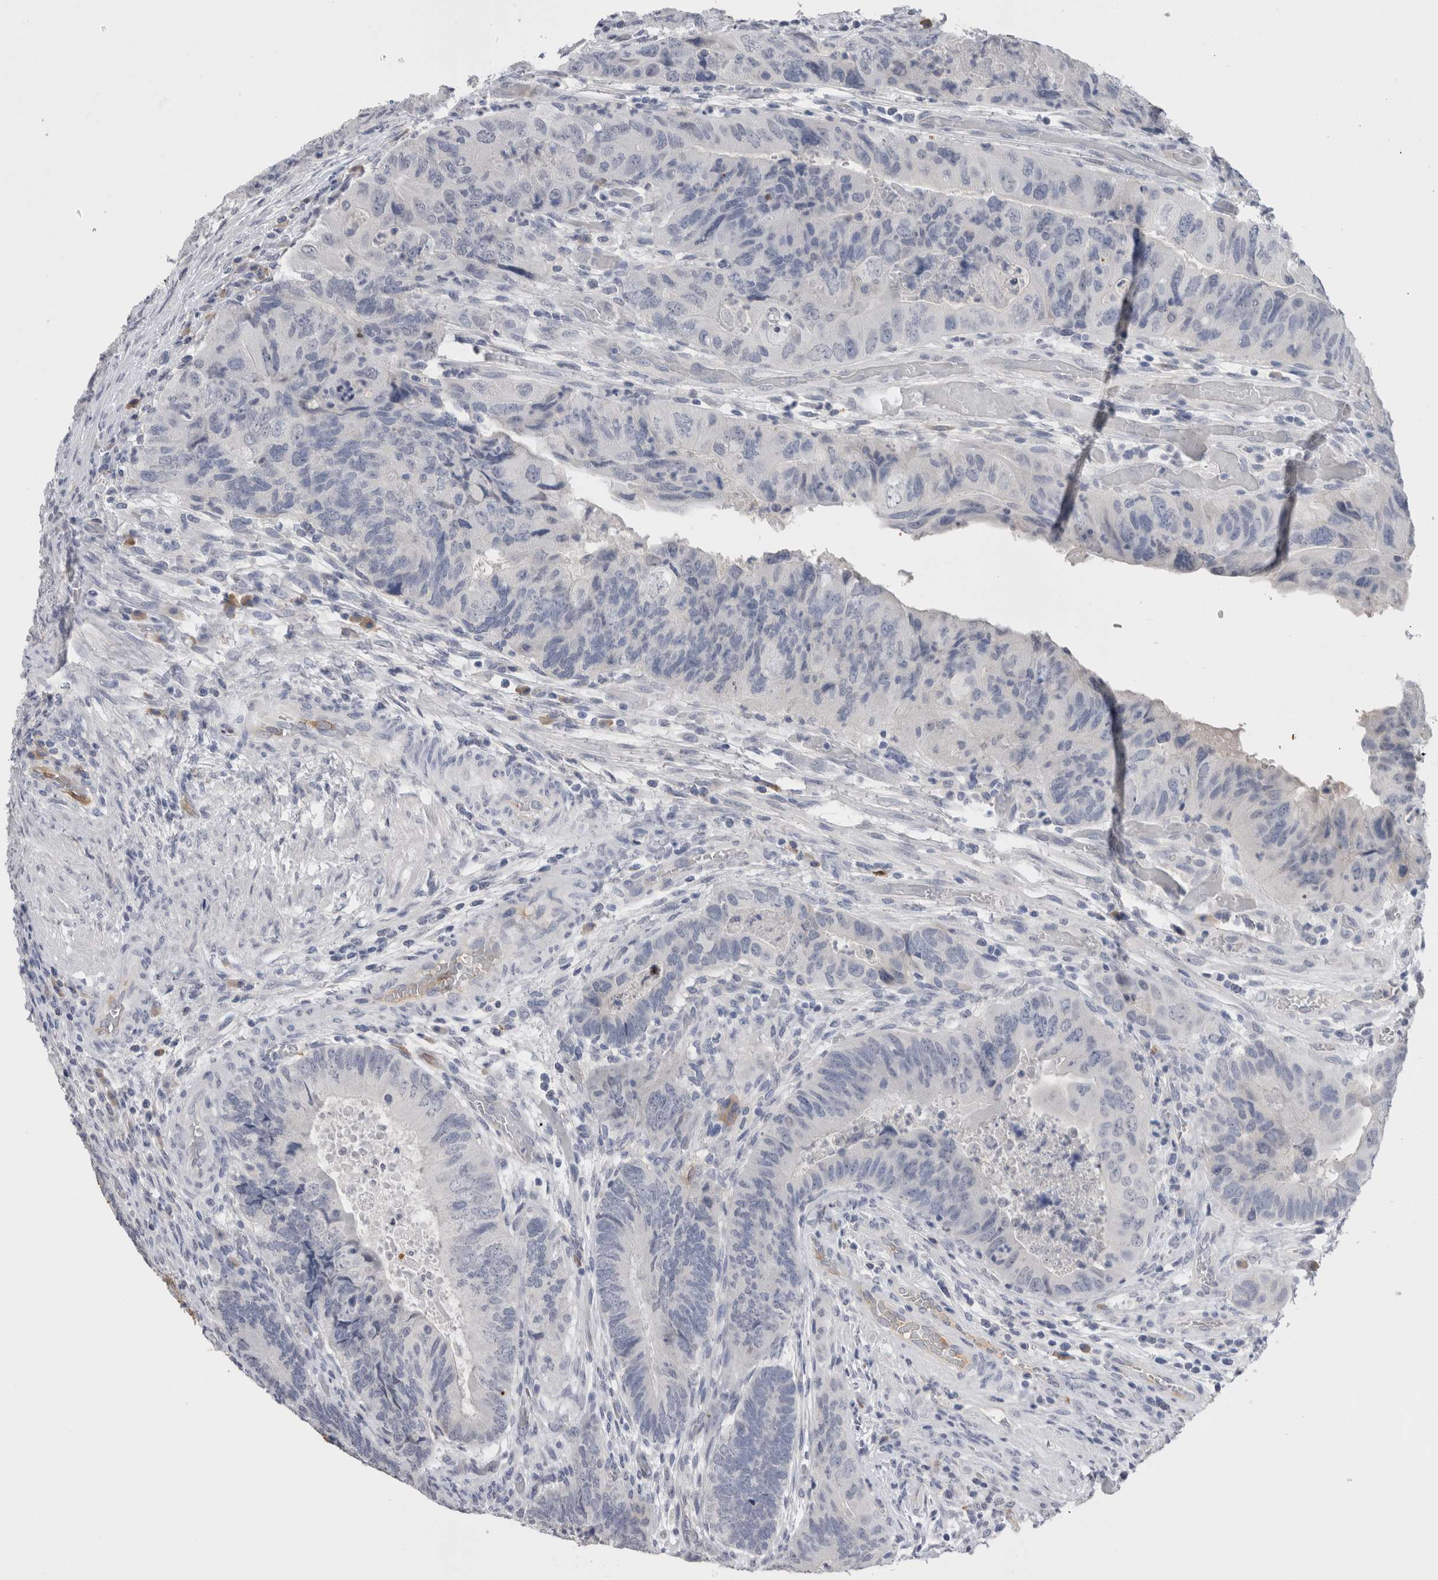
{"staining": {"intensity": "negative", "quantity": "none", "location": "none"}, "tissue": "colorectal cancer", "cell_type": "Tumor cells", "image_type": "cancer", "snomed": [{"axis": "morphology", "description": "Adenocarcinoma, NOS"}, {"axis": "topography", "description": "Rectum"}], "caption": "Histopathology image shows no protein positivity in tumor cells of colorectal adenocarcinoma tissue.", "gene": "FABP4", "patient": {"sex": "male", "age": 63}}